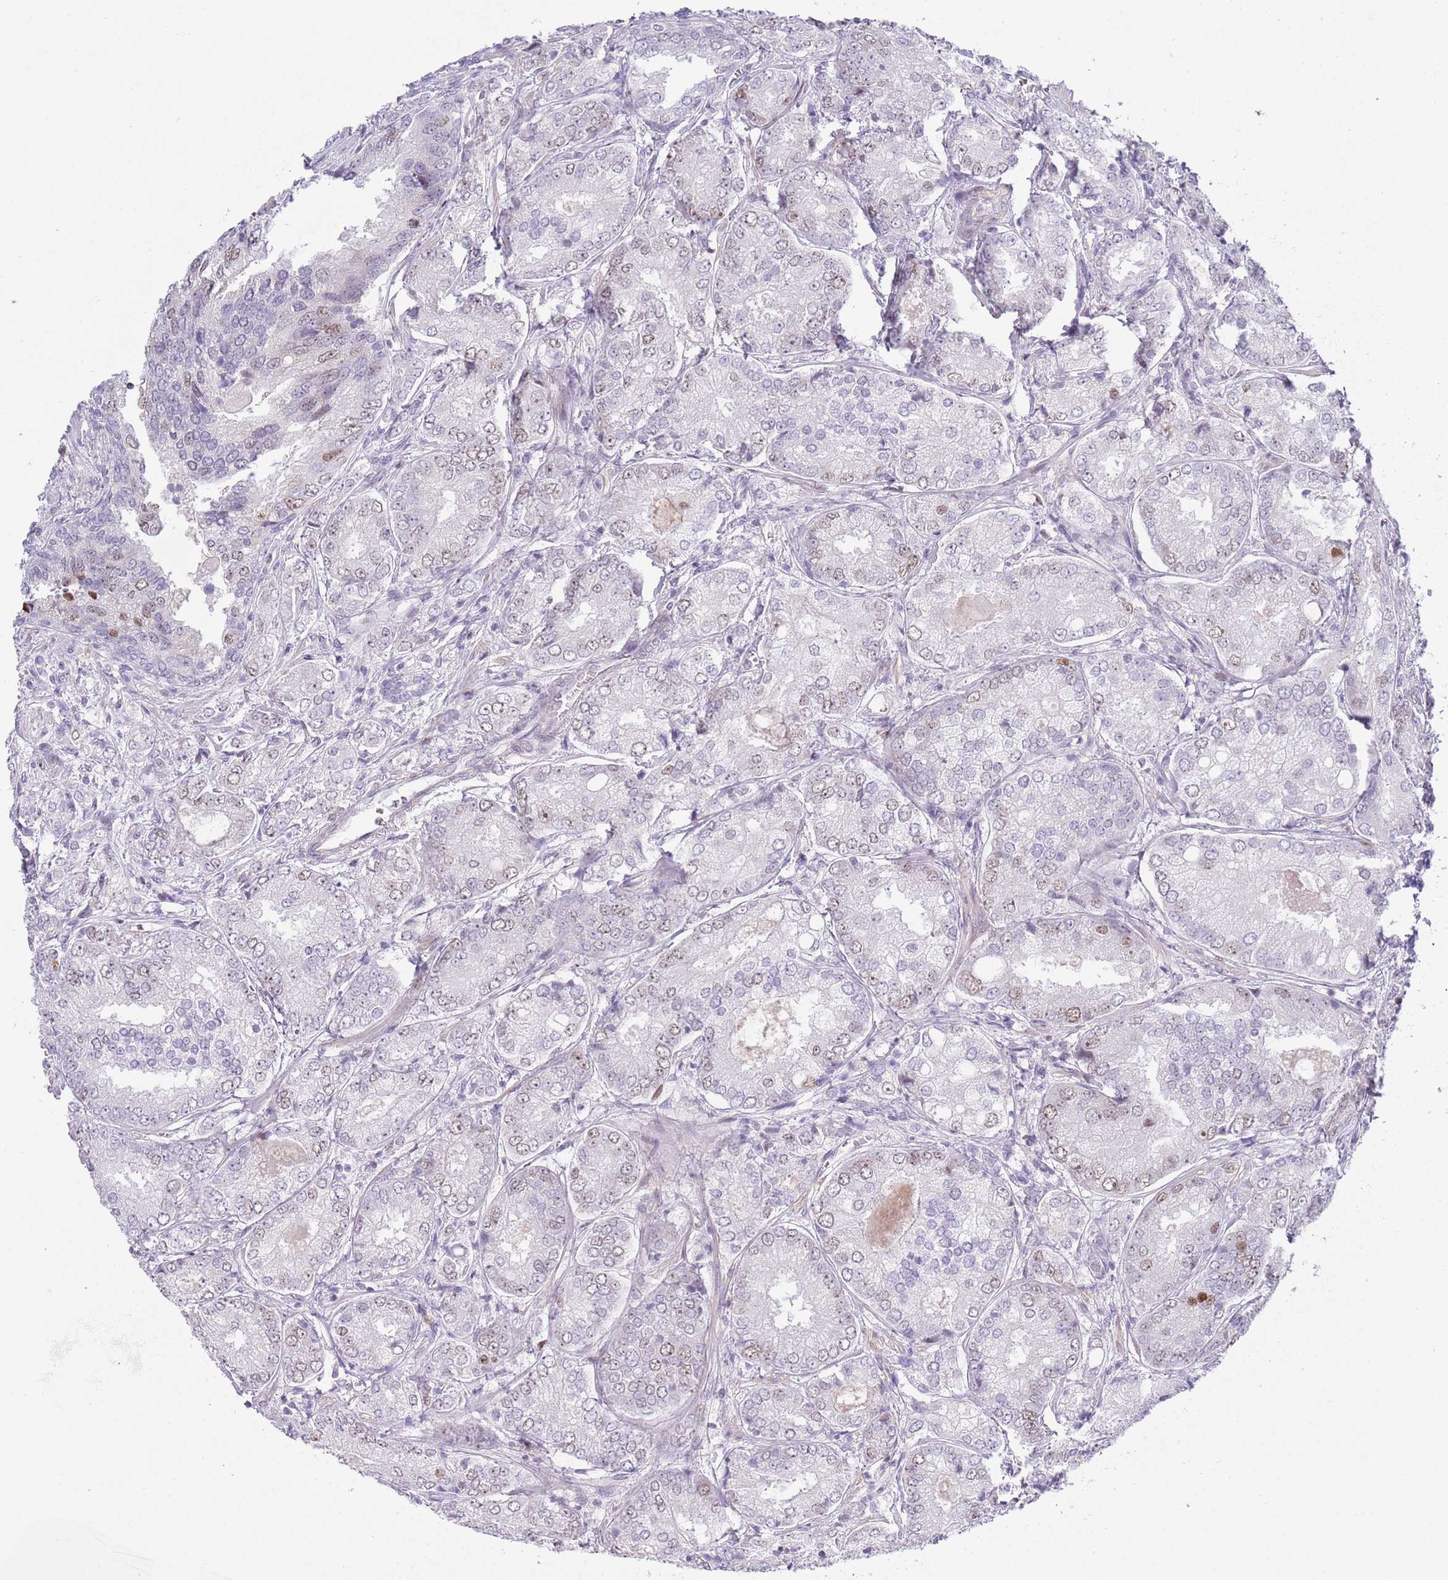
{"staining": {"intensity": "weak", "quantity": "<25%", "location": "nuclear"}, "tissue": "prostate cancer", "cell_type": "Tumor cells", "image_type": "cancer", "snomed": [{"axis": "morphology", "description": "Adenocarcinoma, High grade"}, {"axis": "topography", "description": "Prostate"}], "caption": "Protein analysis of high-grade adenocarcinoma (prostate) displays no significant expression in tumor cells.", "gene": "MFSD10", "patient": {"sex": "male", "age": 63}}